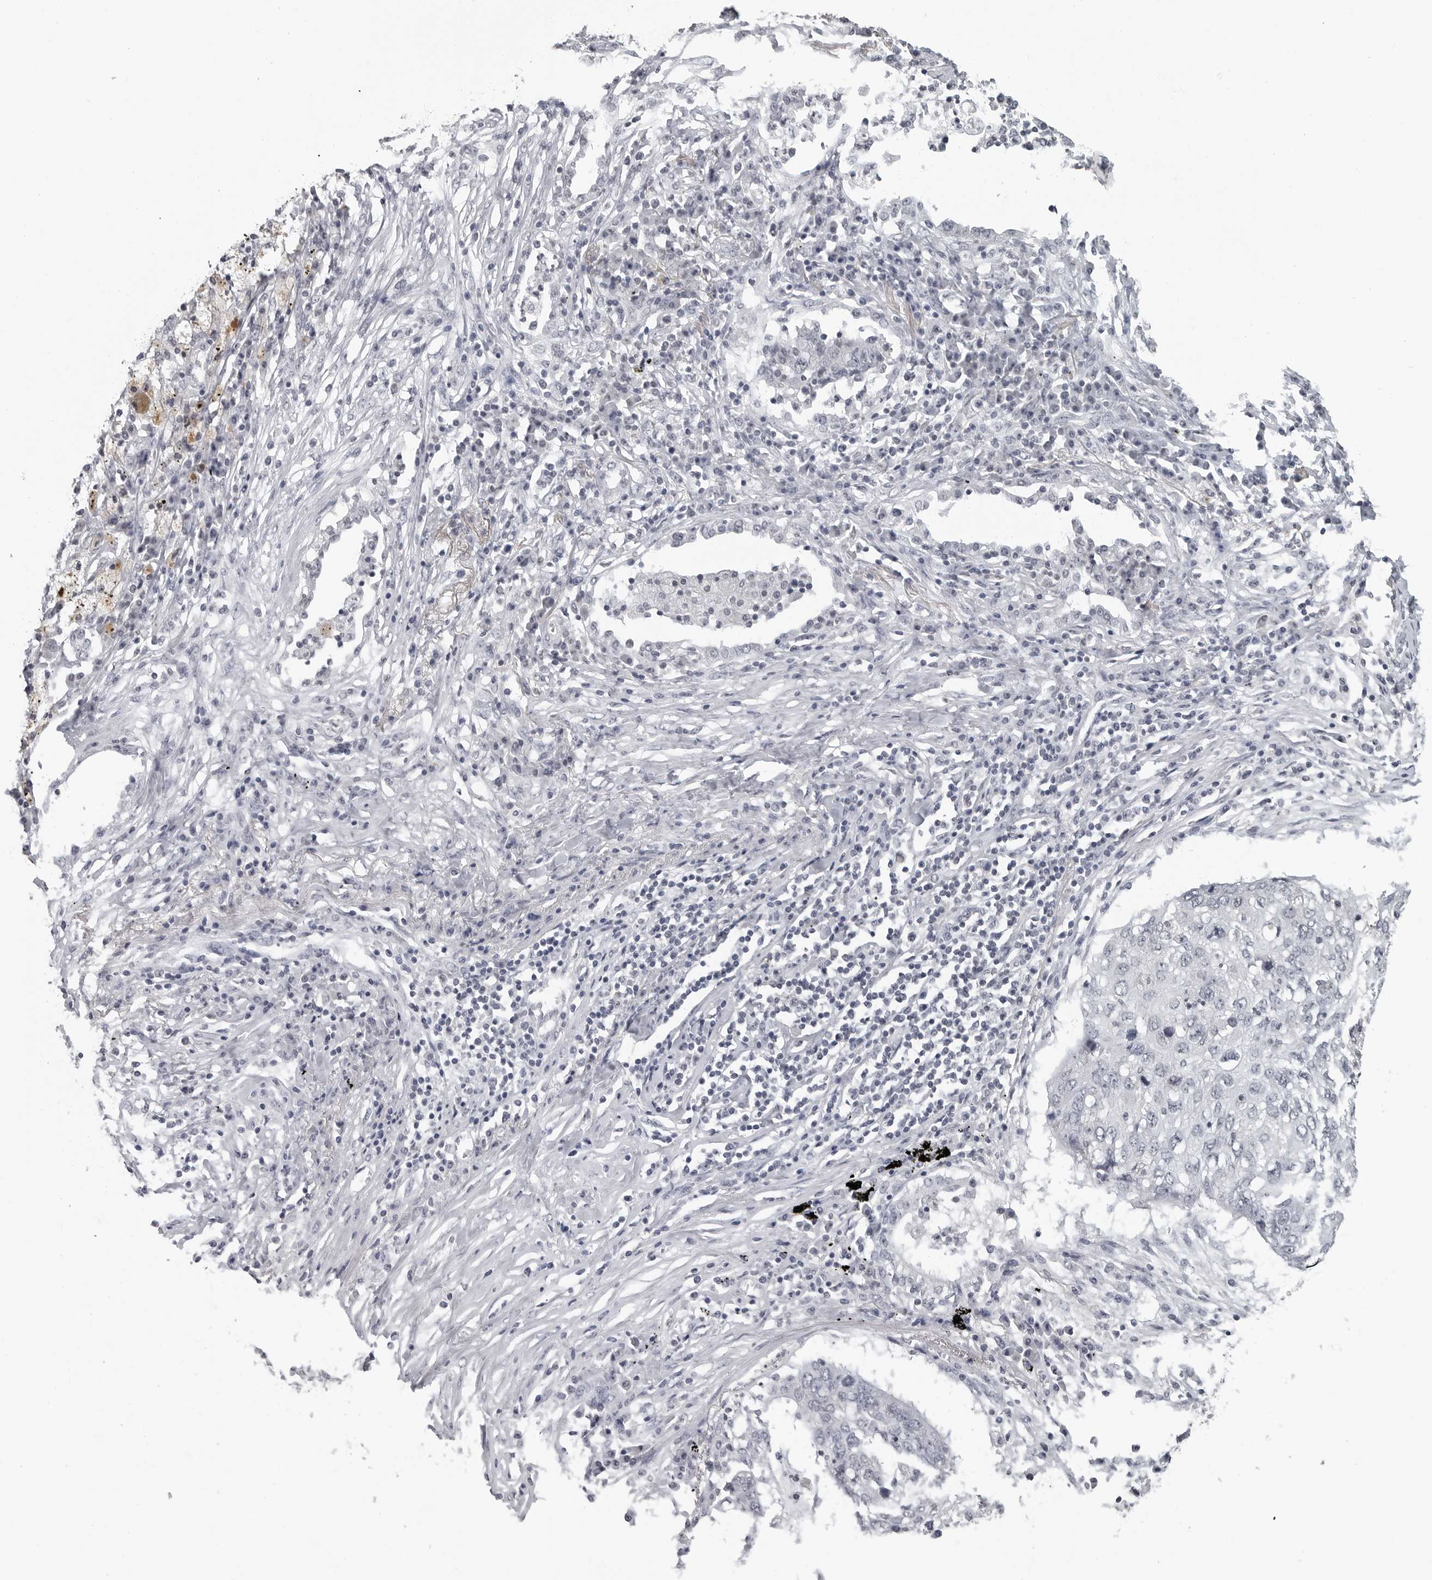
{"staining": {"intensity": "negative", "quantity": "none", "location": "none"}, "tissue": "lung cancer", "cell_type": "Tumor cells", "image_type": "cancer", "snomed": [{"axis": "morphology", "description": "Squamous cell carcinoma, NOS"}, {"axis": "topography", "description": "Lung"}], "caption": "Tumor cells show no significant expression in lung squamous cell carcinoma.", "gene": "DDX54", "patient": {"sex": "female", "age": 63}}